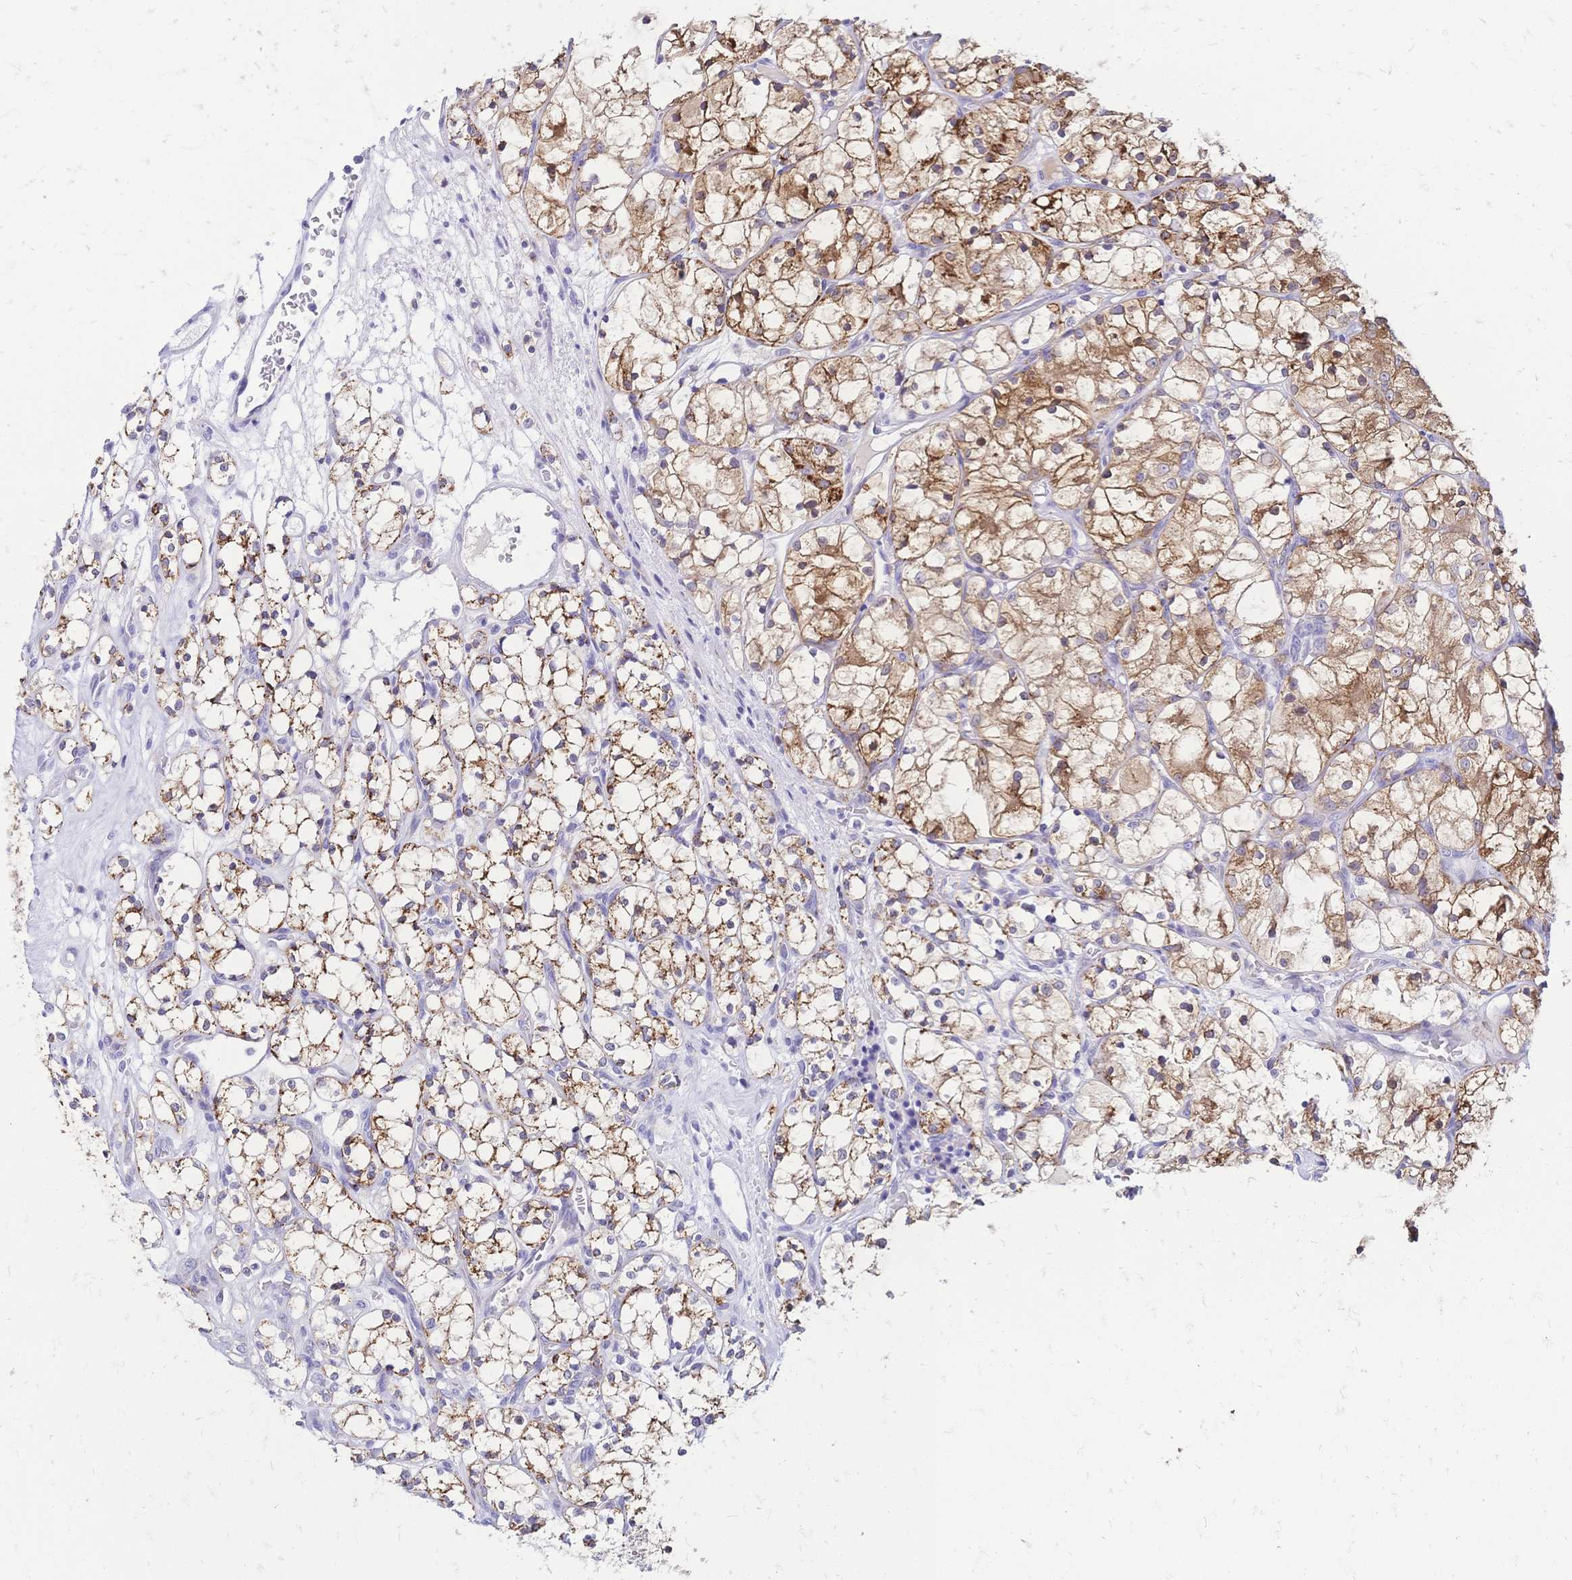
{"staining": {"intensity": "moderate", "quantity": "25%-75%", "location": "cytoplasmic/membranous"}, "tissue": "renal cancer", "cell_type": "Tumor cells", "image_type": "cancer", "snomed": [{"axis": "morphology", "description": "Adenocarcinoma, NOS"}, {"axis": "topography", "description": "Kidney"}], "caption": "Human renal cancer (adenocarcinoma) stained with a brown dye demonstrates moderate cytoplasmic/membranous positive positivity in about 25%-75% of tumor cells.", "gene": "GRB7", "patient": {"sex": "female", "age": 69}}